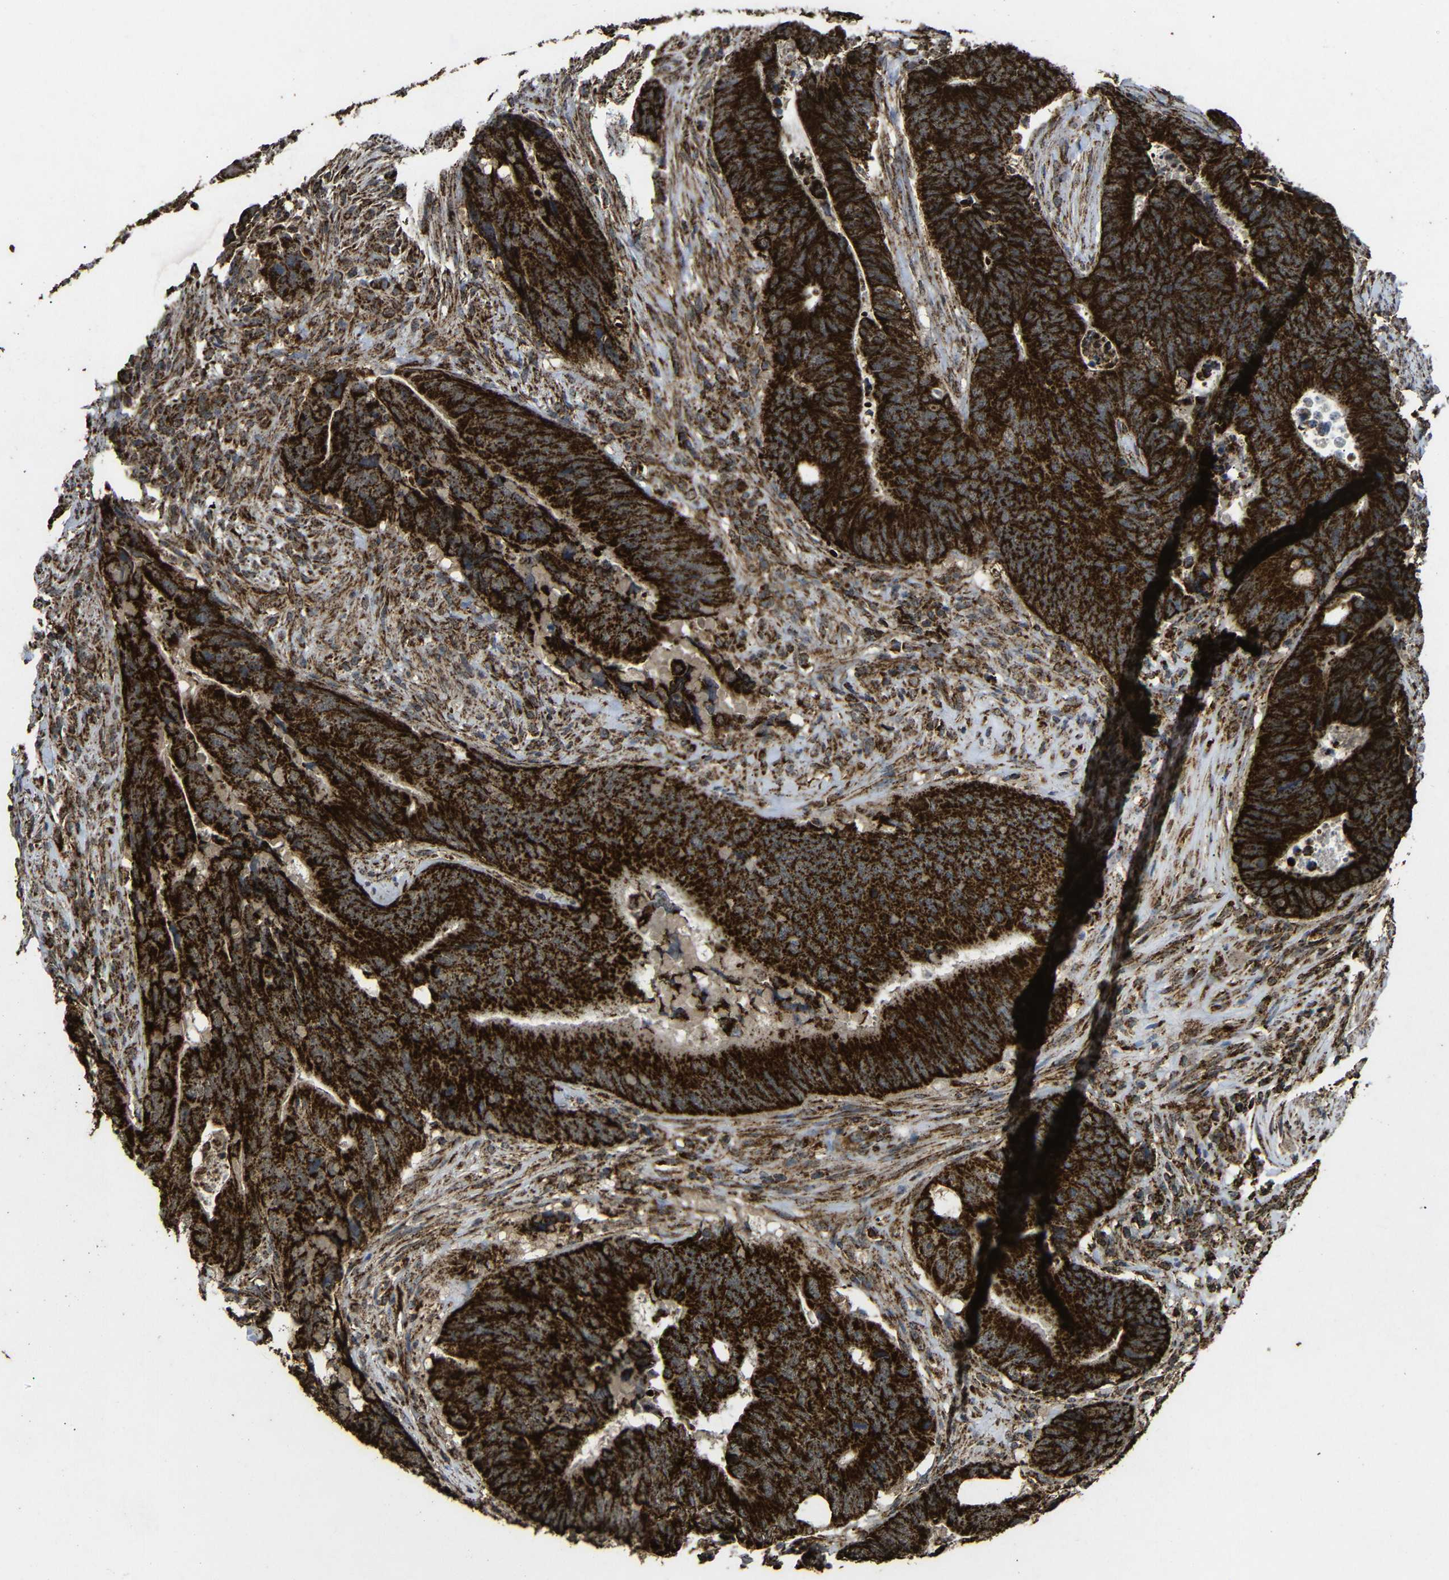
{"staining": {"intensity": "strong", "quantity": ">75%", "location": "cytoplasmic/membranous"}, "tissue": "colorectal cancer", "cell_type": "Tumor cells", "image_type": "cancer", "snomed": [{"axis": "morphology", "description": "Normal tissue, NOS"}, {"axis": "morphology", "description": "Adenocarcinoma, NOS"}, {"axis": "topography", "description": "Colon"}], "caption": "Brown immunohistochemical staining in human colorectal cancer demonstrates strong cytoplasmic/membranous positivity in approximately >75% of tumor cells.", "gene": "ATP5F1A", "patient": {"sex": "male", "age": 56}}